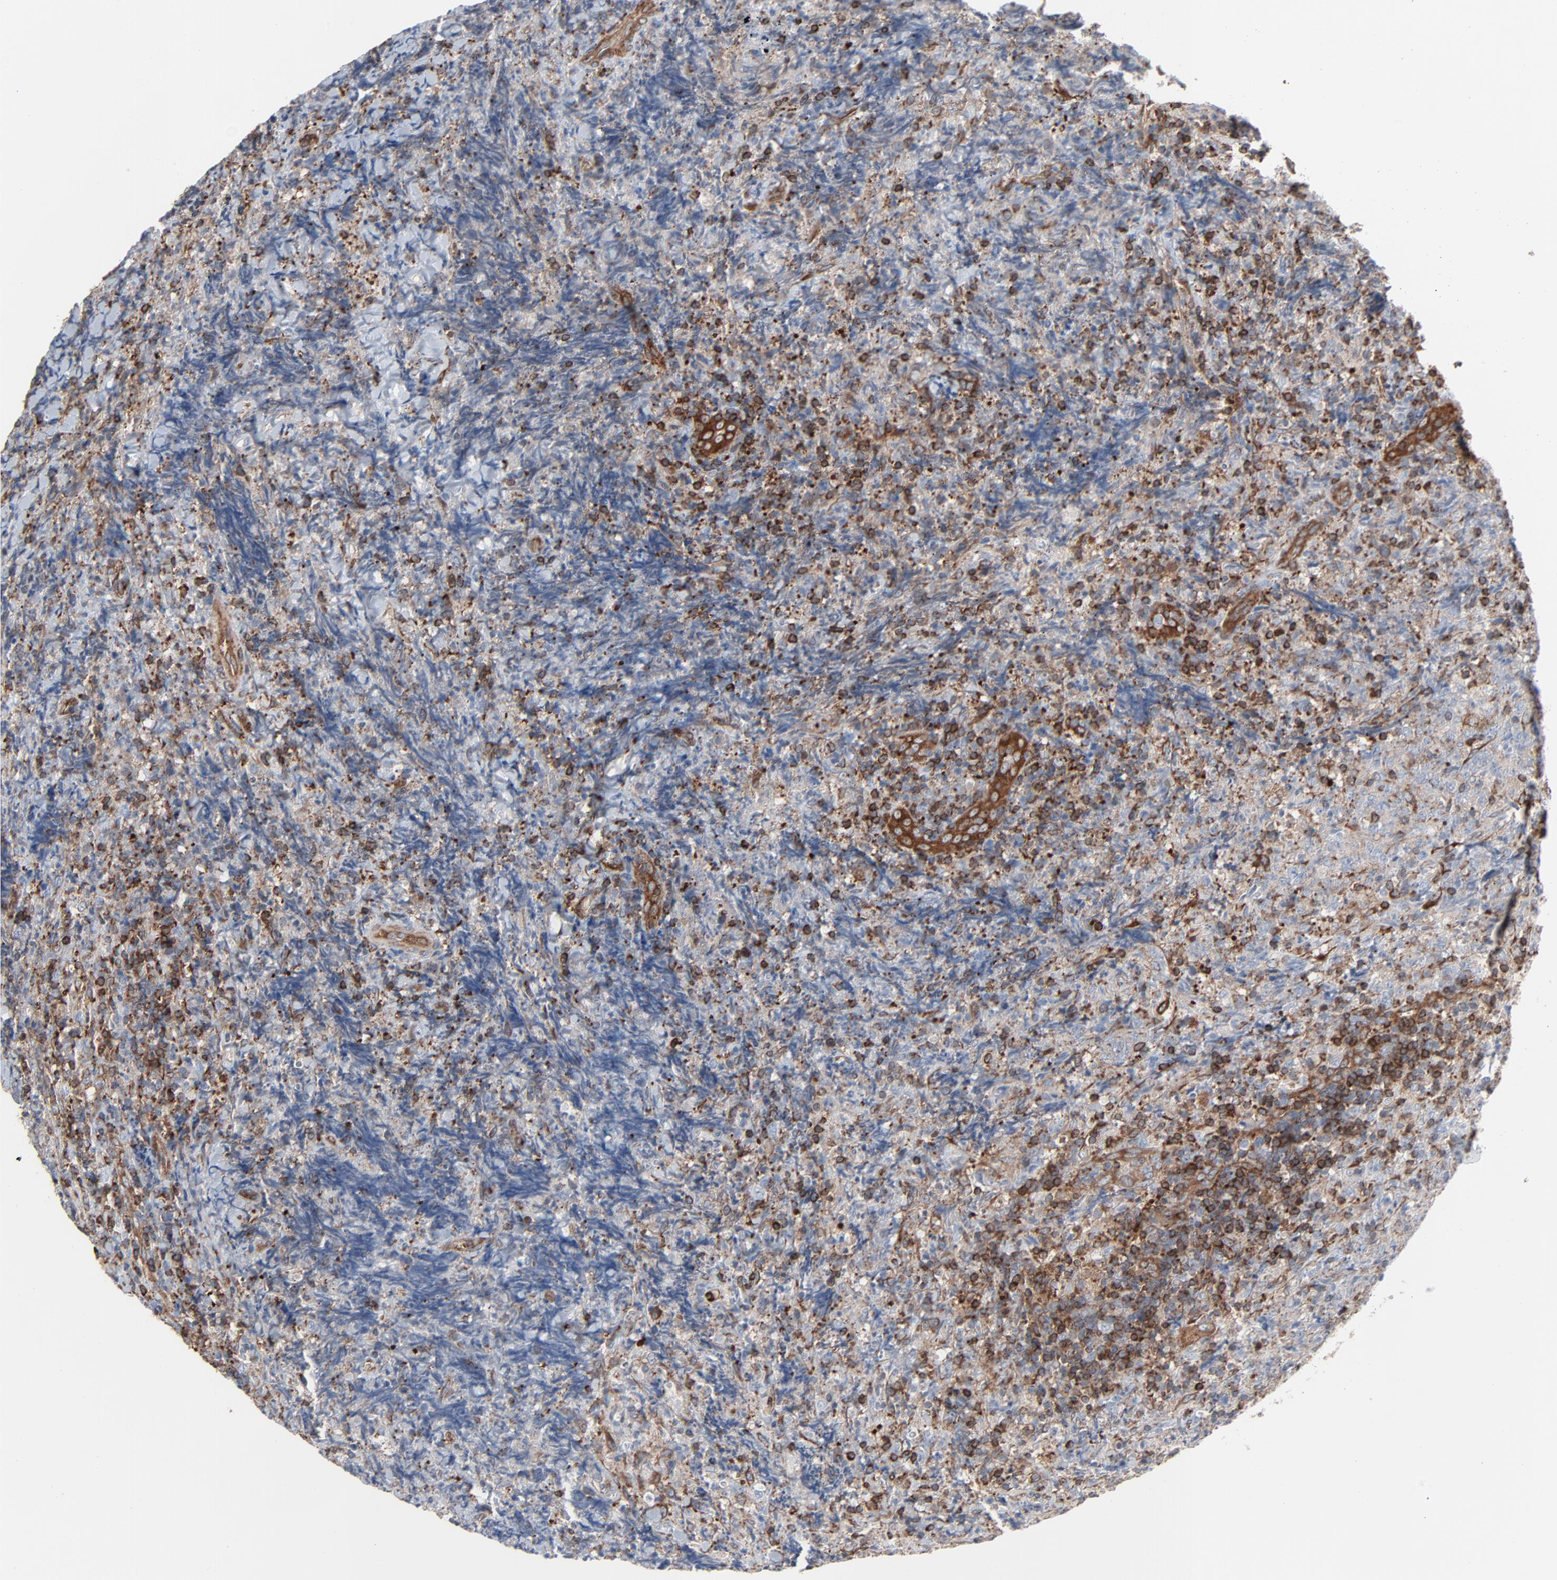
{"staining": {"intensity": "strong", "quantity": "<25%", "location": "cytoplasmic/membranous"}, "tissue": "lymphoma", "cell_type": "Tumor cells", "image_type": "cancer", "snomed": [{"axis": "morphology", "description": "Malignant lymphoma, non-Hodgkin's type, High grade"}, {"axis": "topography", "description": "Tonsil"}], "caption": "Human lymphoma stained for a protein (brown) displays strong cytoplasmic/membranous positive staining in about <25% of tumor cells.", "gene": "OPTN", "patient": {"sex": "female", "age": 36}}